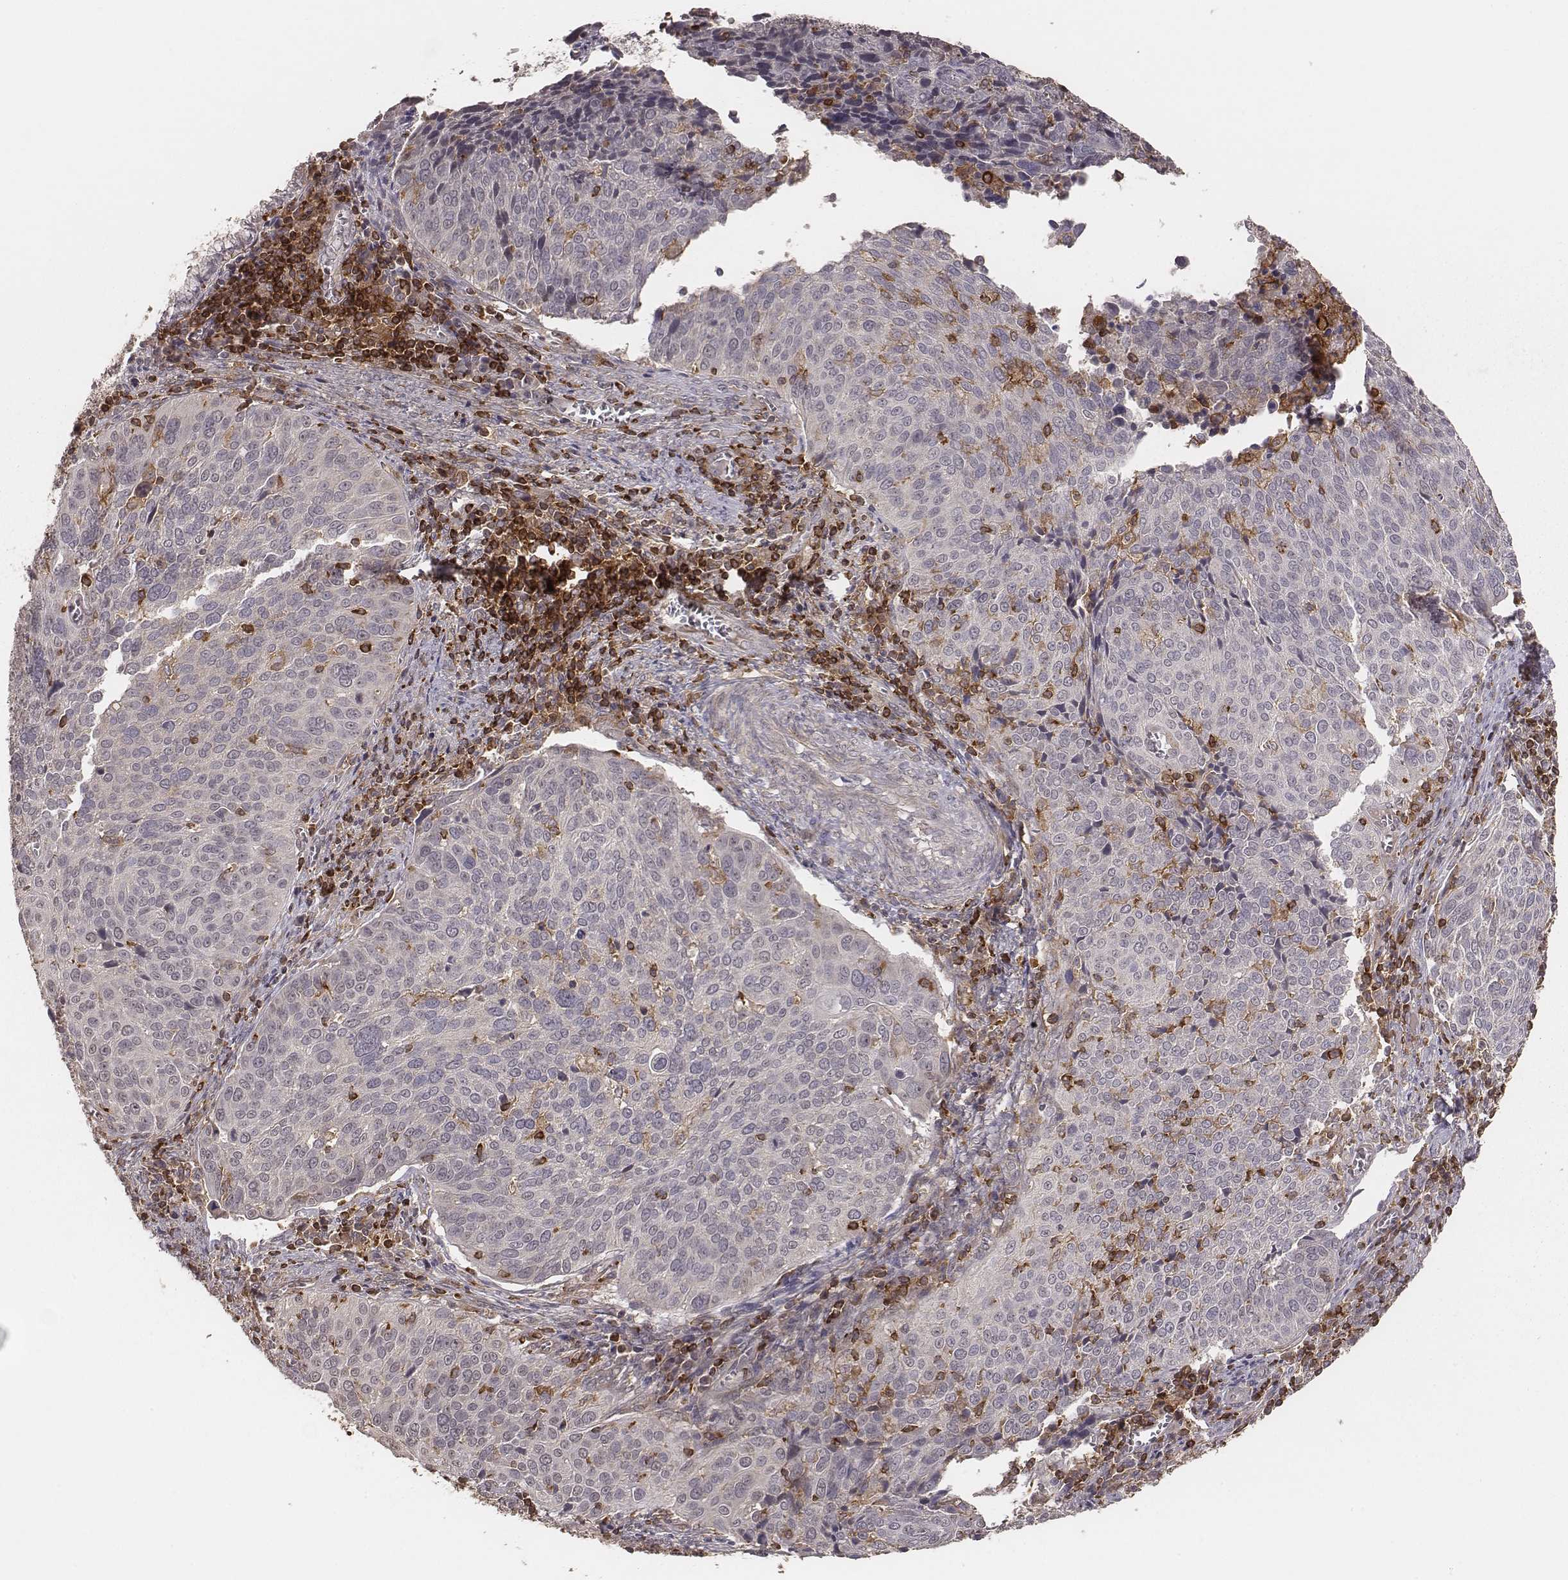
{"staining": {"intensity": "negative", "quantity": "none", "location": "none"}, "tissue": "cervical cancer", "cell_type": "Tumor cells", "image_type": "cancer", "snomed": [{"axis": "morphology", "description": "Squamous cell carcinoma, NOS"}, {"axis": "topography", "description": "Cervix"}], "caption": "Tumor cells are negative for protein expression in human cervical cancer.", "gene": "PILRA", "patient": {"sex": "female", "age": 39}}